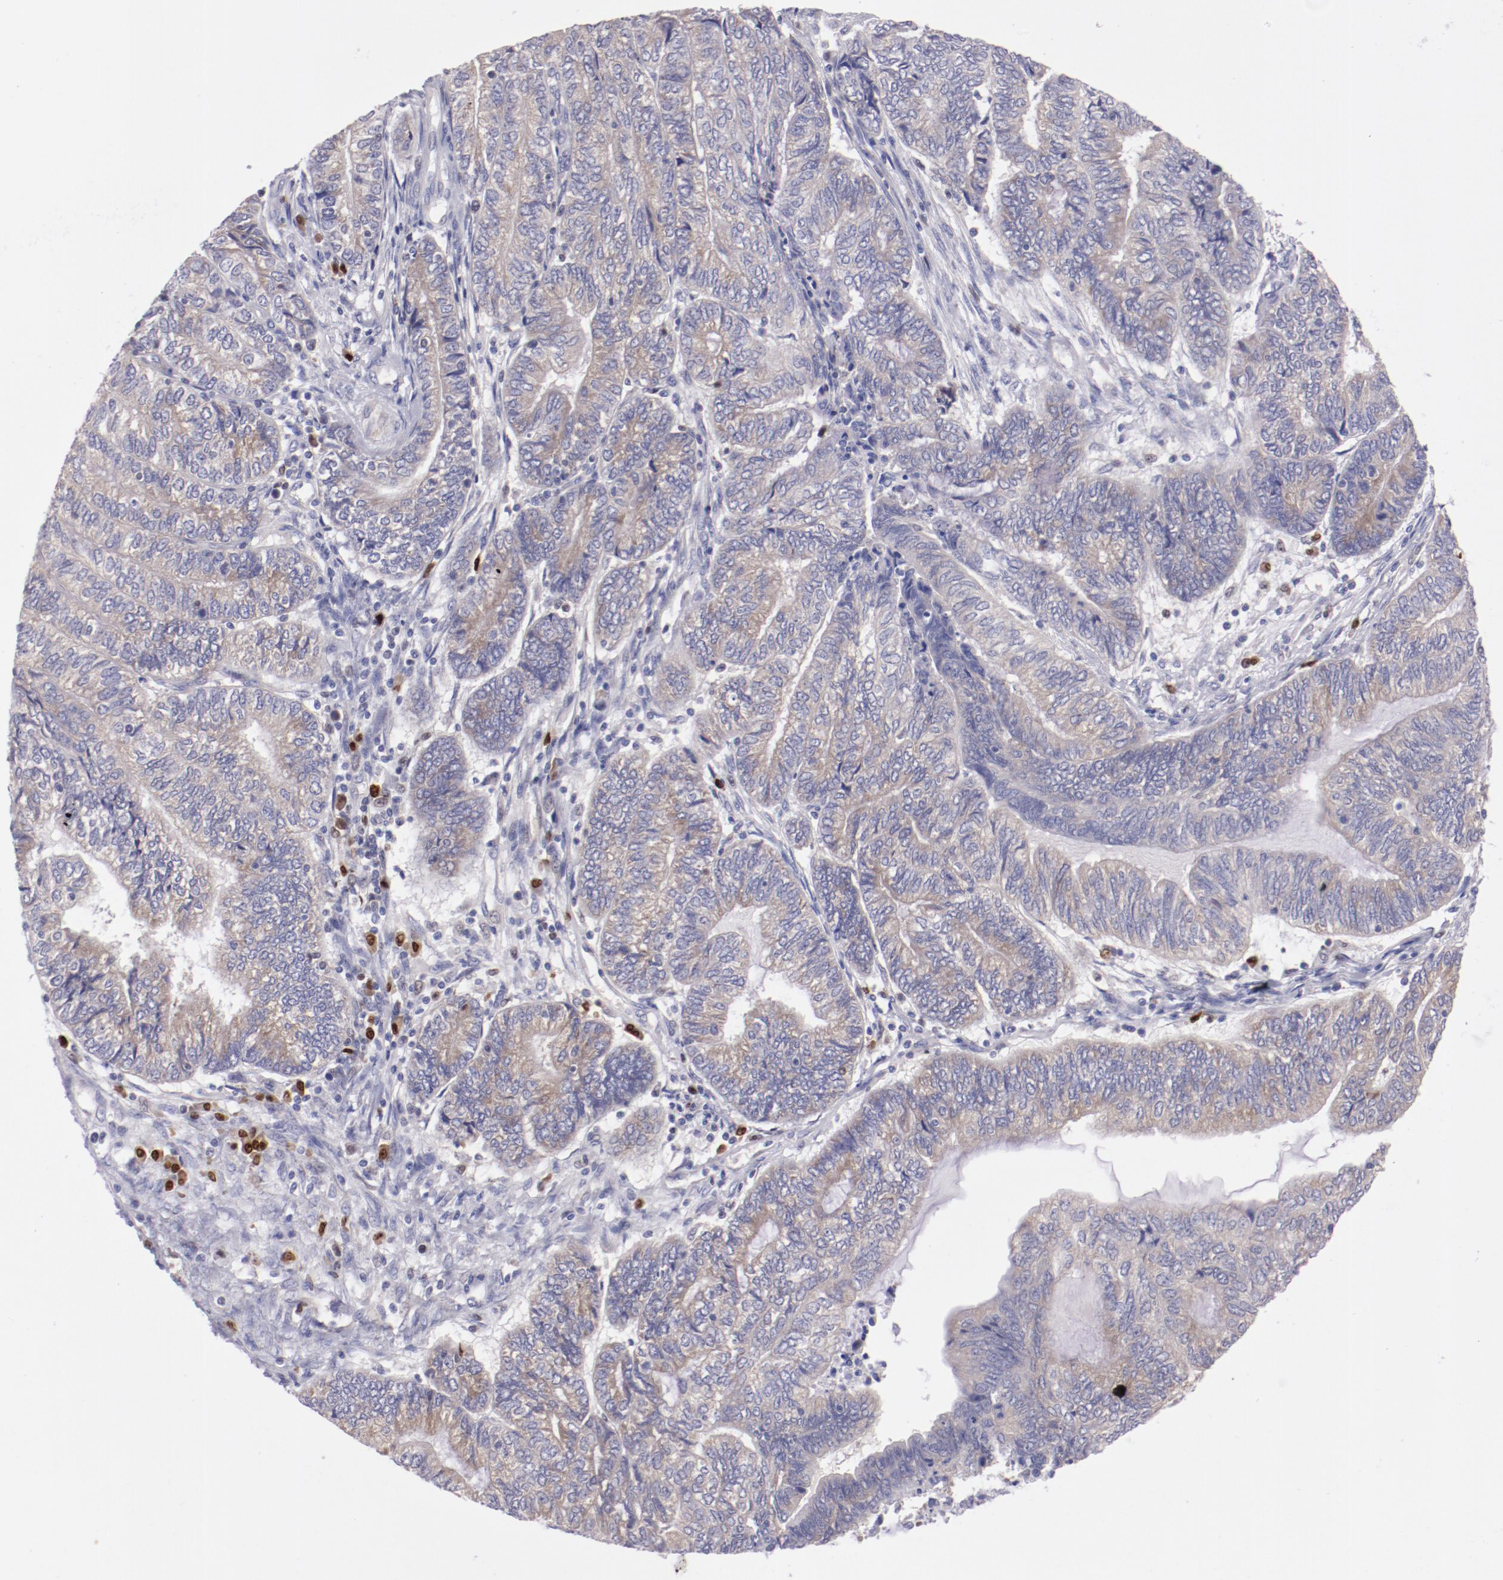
{"staining": {"intensity": "weak", "quantity": ">75%", "location": "cytoplasmic/membranous"}, "tissue": "endometrial cancer", "cell_type": "Tumor cells", "image_type": "cancer", "snomed": [{"axis": "morphology", "description": "Adenocarcinoma, NOS"}, {"axis": "topography", "description": "Uterus"}, {"axis": "topography", "description": "Endometrium"}], "caption": "Approximately >75% of tumor cells in endometrial cancer reveal weak cytoplasmic/membranous protein expression as visualized by brown immunohistochemical staining.", "gene": "IRF8", "patient": {"sex": "female", "age": 70}}